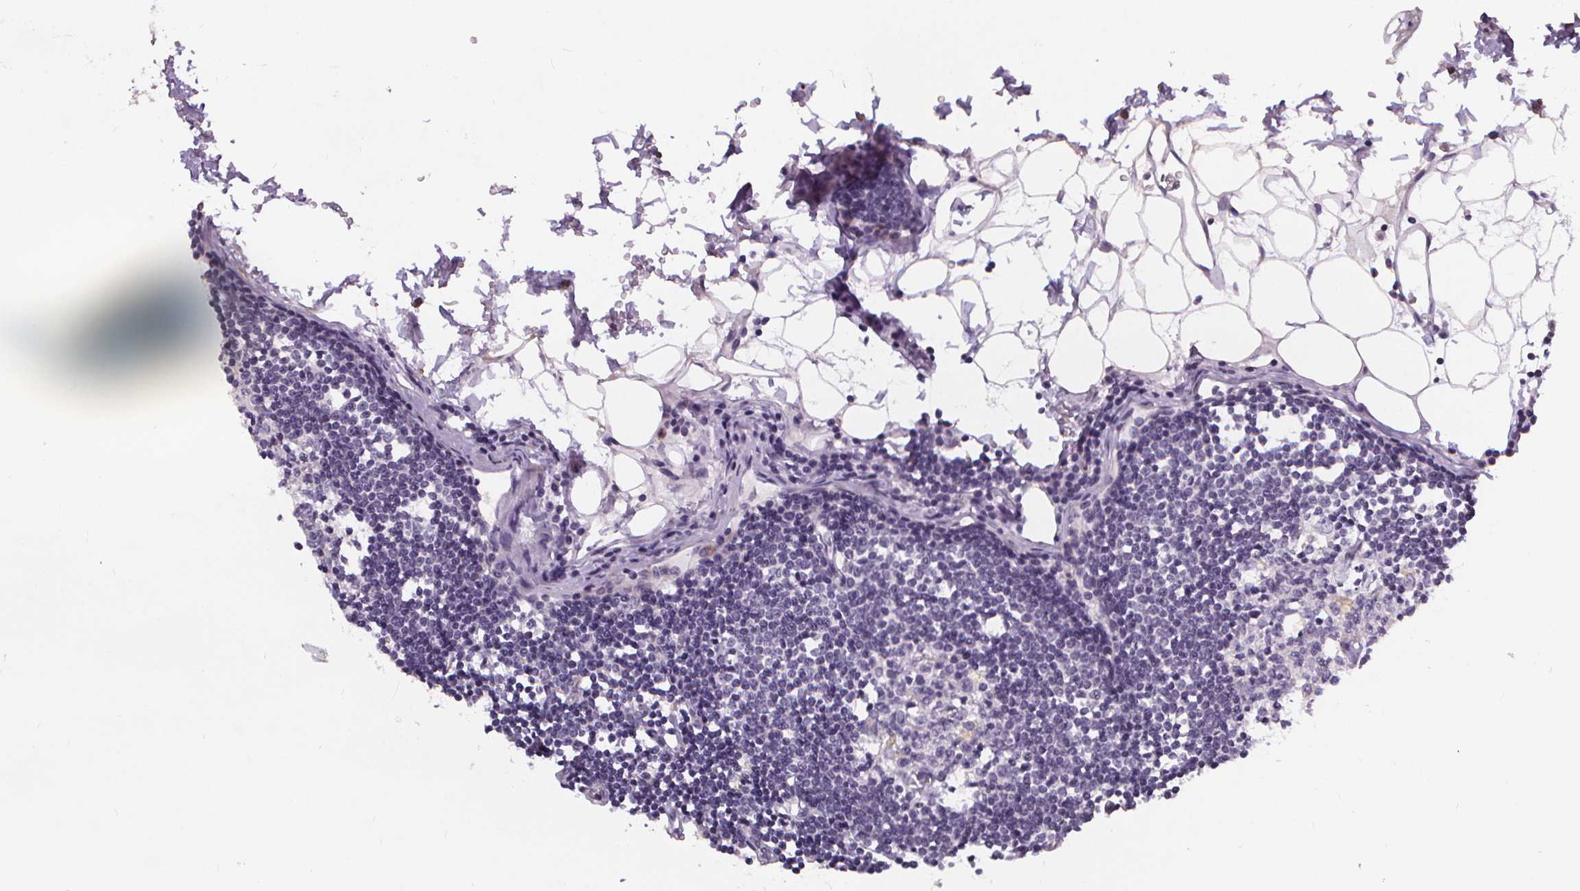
{"staining": {"intensity": "negative", "quantity": "none", "location": "none"}, "tissue": "lymph node", "cell_type": "Germinal center cells", "image_type": "normal", "snomed": [{"axis": "morphology", "description": "Normal tissue, NOS"}, {"axis": "topography", "description": "Lymph node"}], "caption": "DAB immunohistochemical staining of normal lymph node reveals no significant positivity in germinal center cells. Brightfield microscopy of immunohistochemistry stained with DAB (brown) and hematoxylin (blue), captured at high magnification.", "gene": "ATP6V1D", "patient": {"sex": "female", "age": 65}}